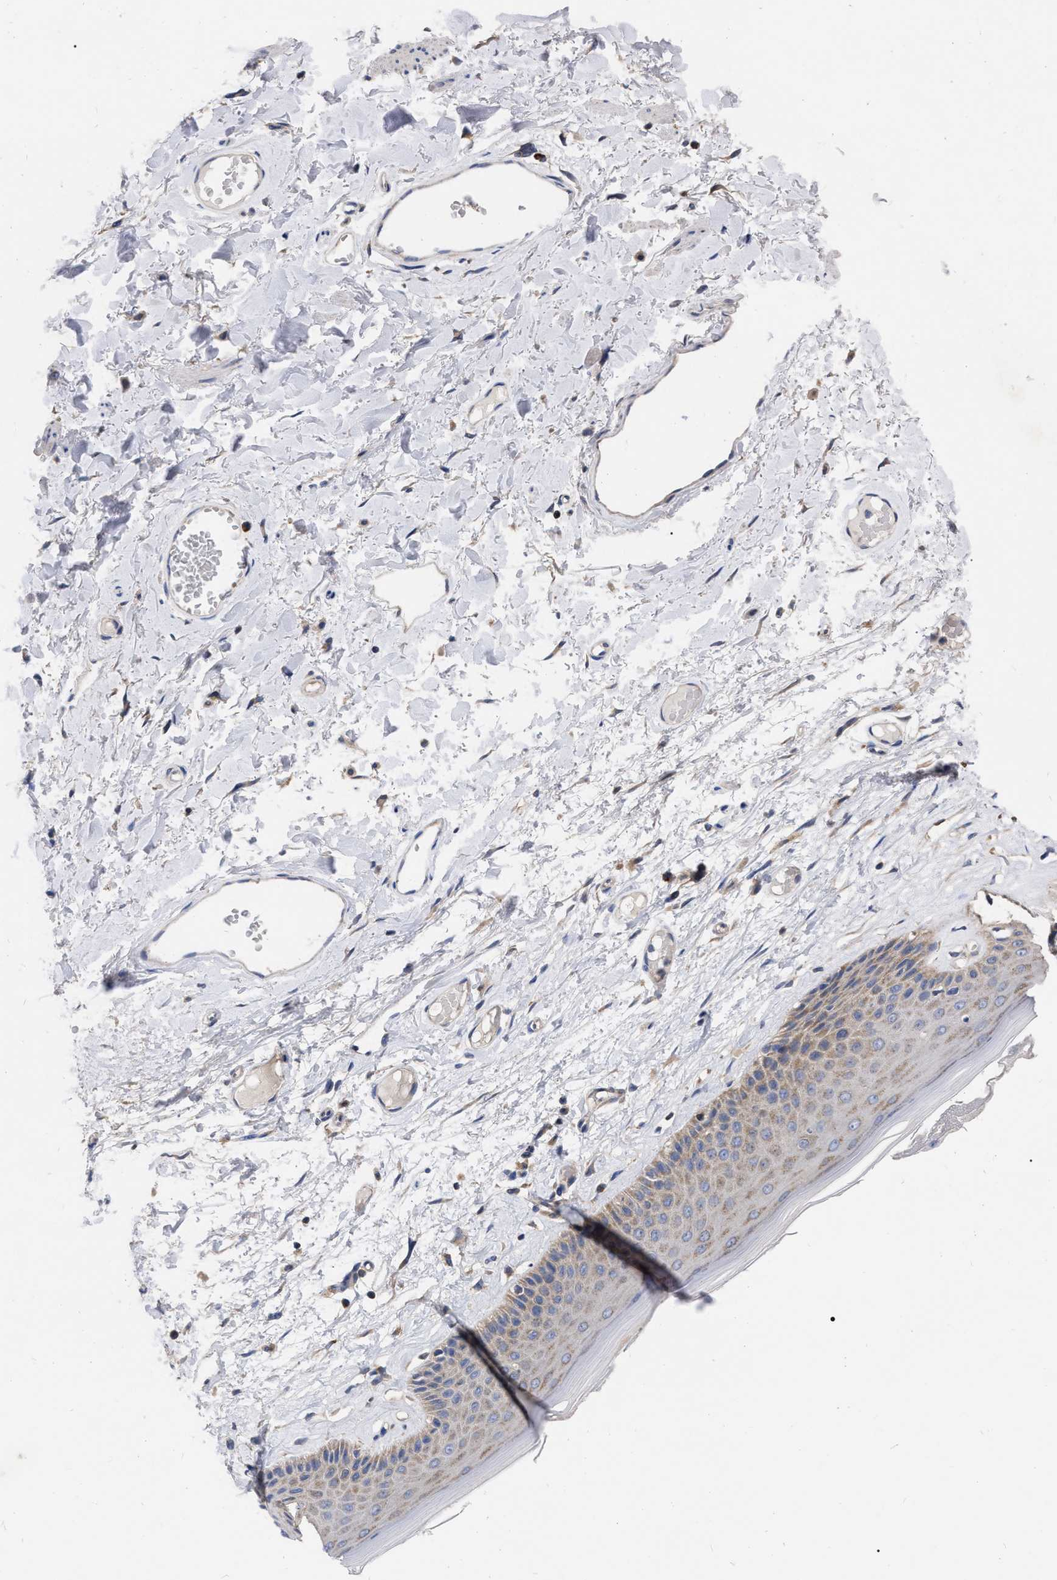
{"staining": {"intensity": "moderate", "quantity": ">75%", "location": "cytoplasmic/membranous"}, "tissue": "skin", "cell_type": "Epidermal cells", "image_type": "normal", "snomed": [{"axis": "morphology", "description": "Normal tissue, NOS"}, {"axis": "topography", "description": "Vulva"}], "caption": "A medium amount of moderate cytoplasmic/membranous positivity is appreciated in about >75% of epidermal cells in normal skin.", "gene": "CDKN2C", "patient": {"sex": "female", "age": 73}}